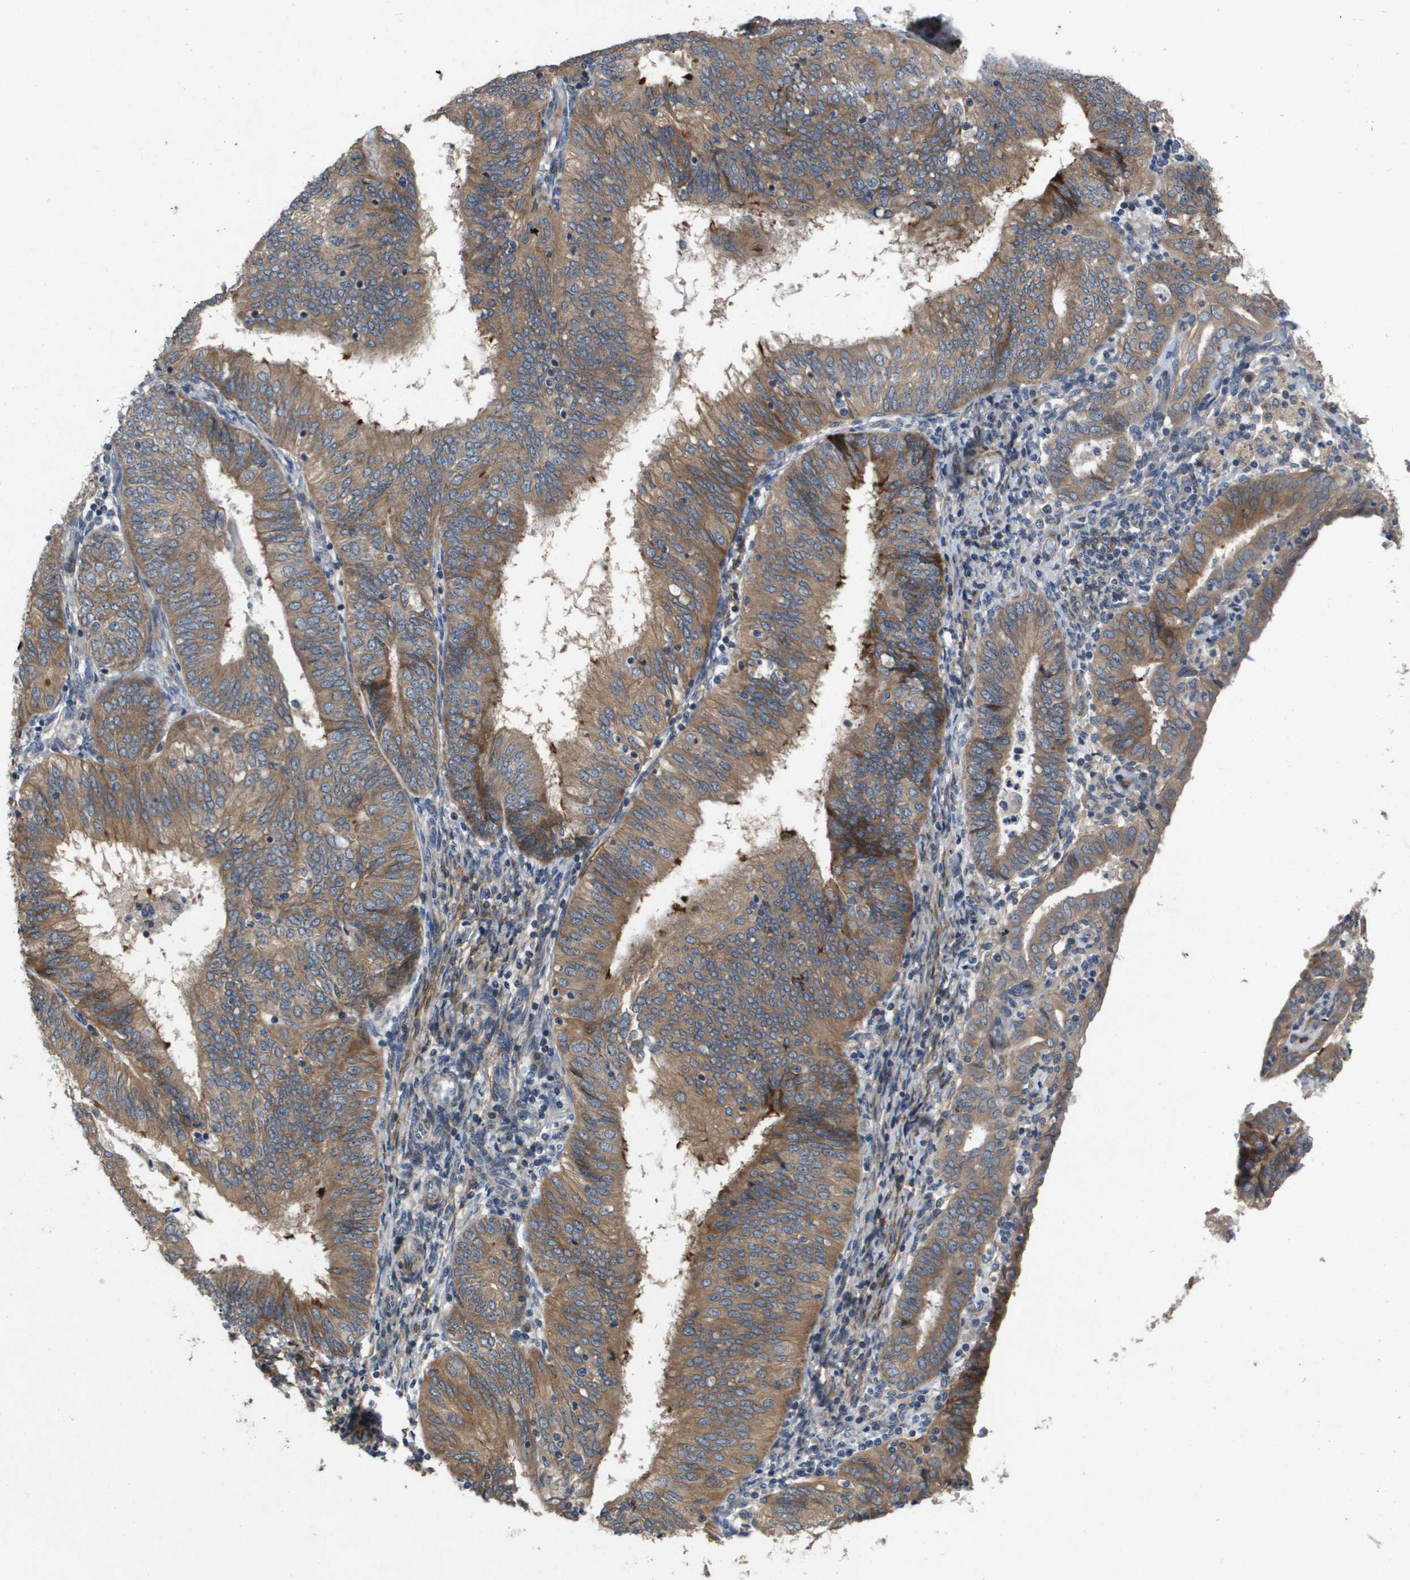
{"staining": {"intensity": "moderate", "quantity": ">75%", "location": "cytoplasmic/membranous"}, "tissue": "endometrial cancer", "cell_type": "Tumor cells", "image_type": "cancer", "snomed": [{"axis": "morphology", "description": "Adenocarcinoma, NOS"}, {"axis": "topography", "description": "Endometrium"}], "caption": "Protein expression by immunohistochemistry (IHC) shows moderate cytoplasmic/membranous expression in approximately >75% of tumor cells in adenocarcinoma (endometrial). (IHC, brightfield microscopy, high magnification).", "gene": "ENTPD2", "patient": {"sex": "female", "age": 58}}